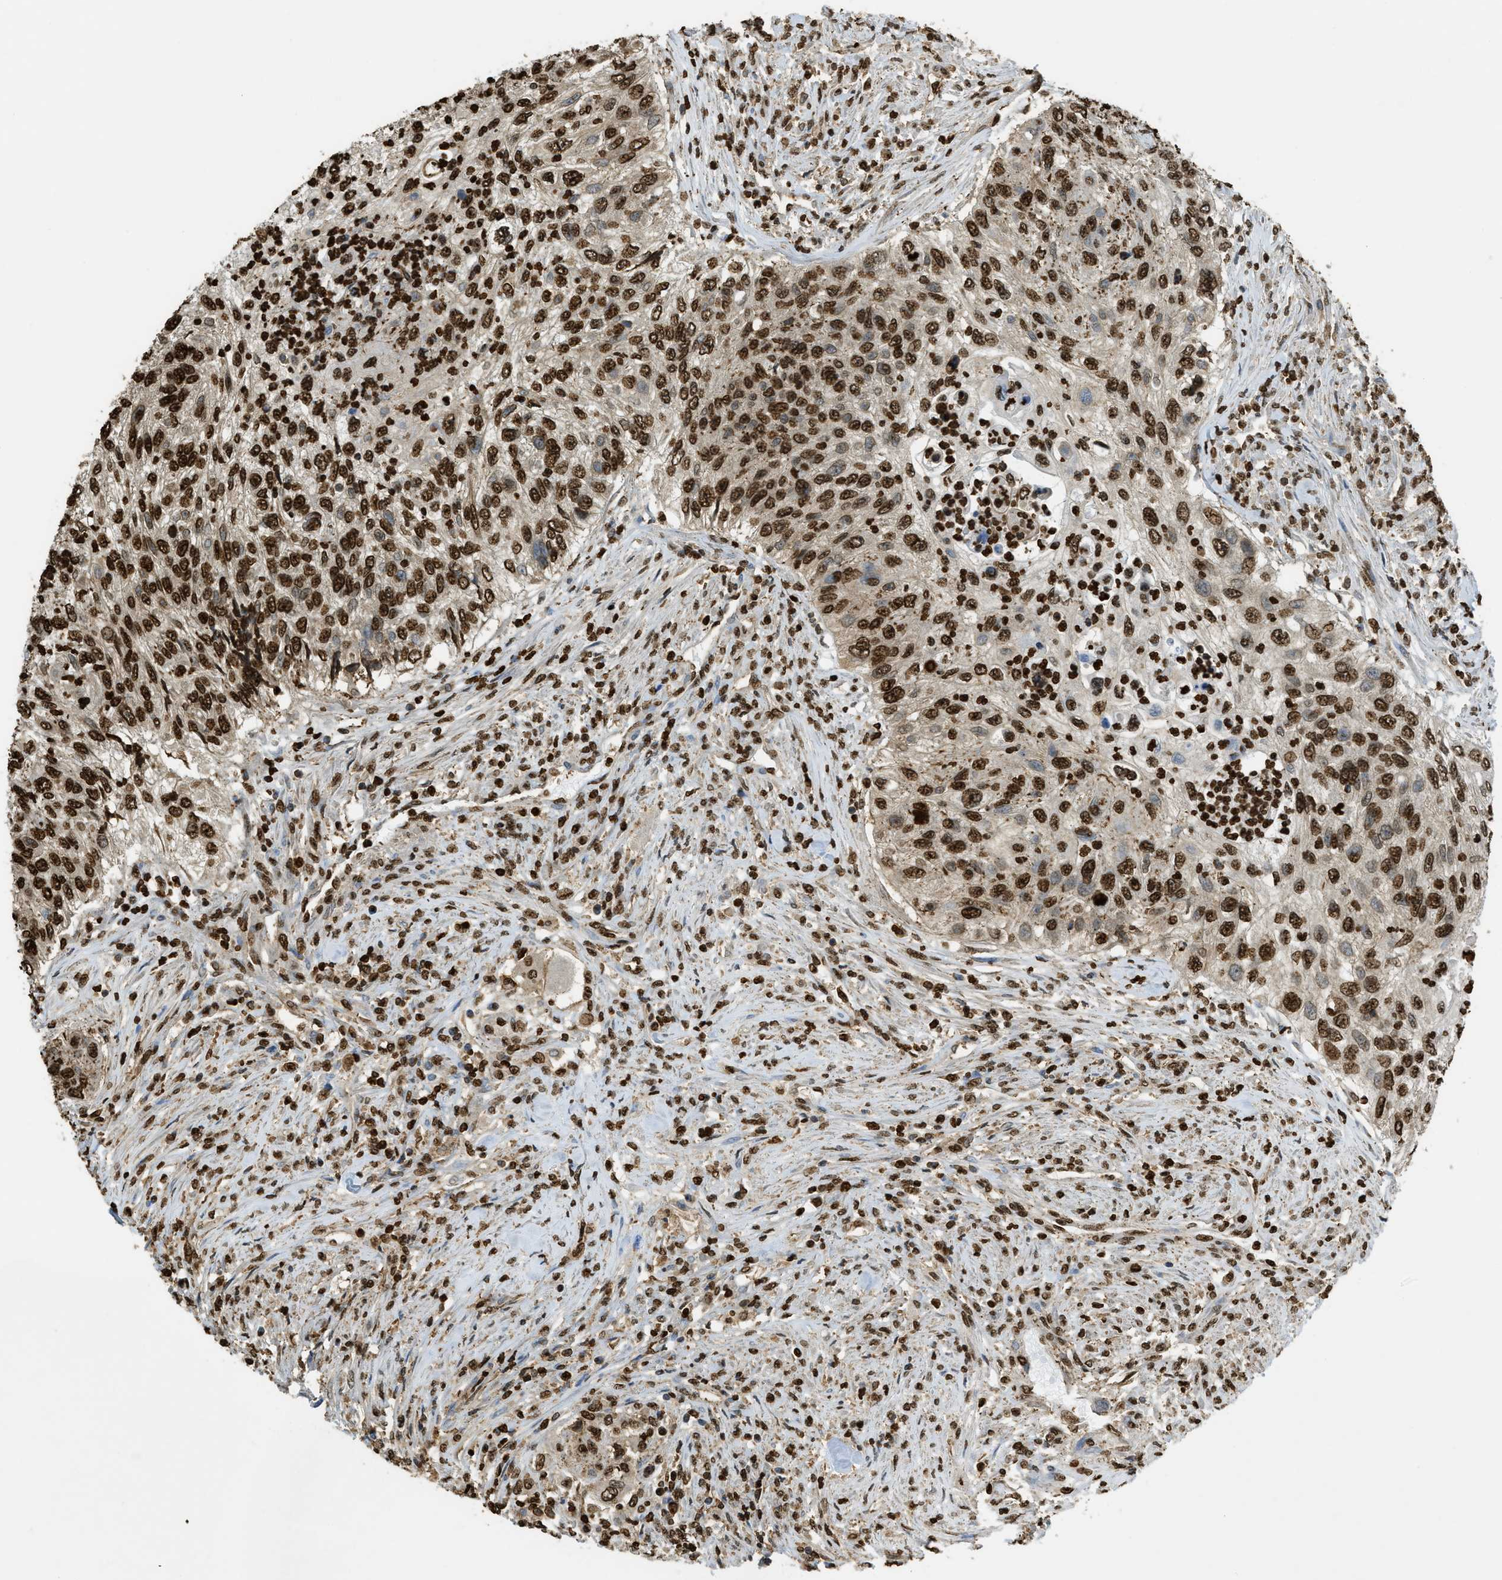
{"staining": {"intensity": "strong", "quantity": ">75%", "location": "nuclear"}, "tissue": "urothelial cancer", "cell_type": "Tumor cells", "image_type": "cancer", "snomed": [{"axis": "morphology", "description": "Urothelial carcinoma, High grade"}, {"axis": "topography", "description": "Urinary bladder"}], "caption": "Tumor cells demonstrate high levels of strong nuclear positivity in about >75% of cells in urothelial cancer.", "gene": "NR5A2", "patient": {"sex": "female", "age": 60}}